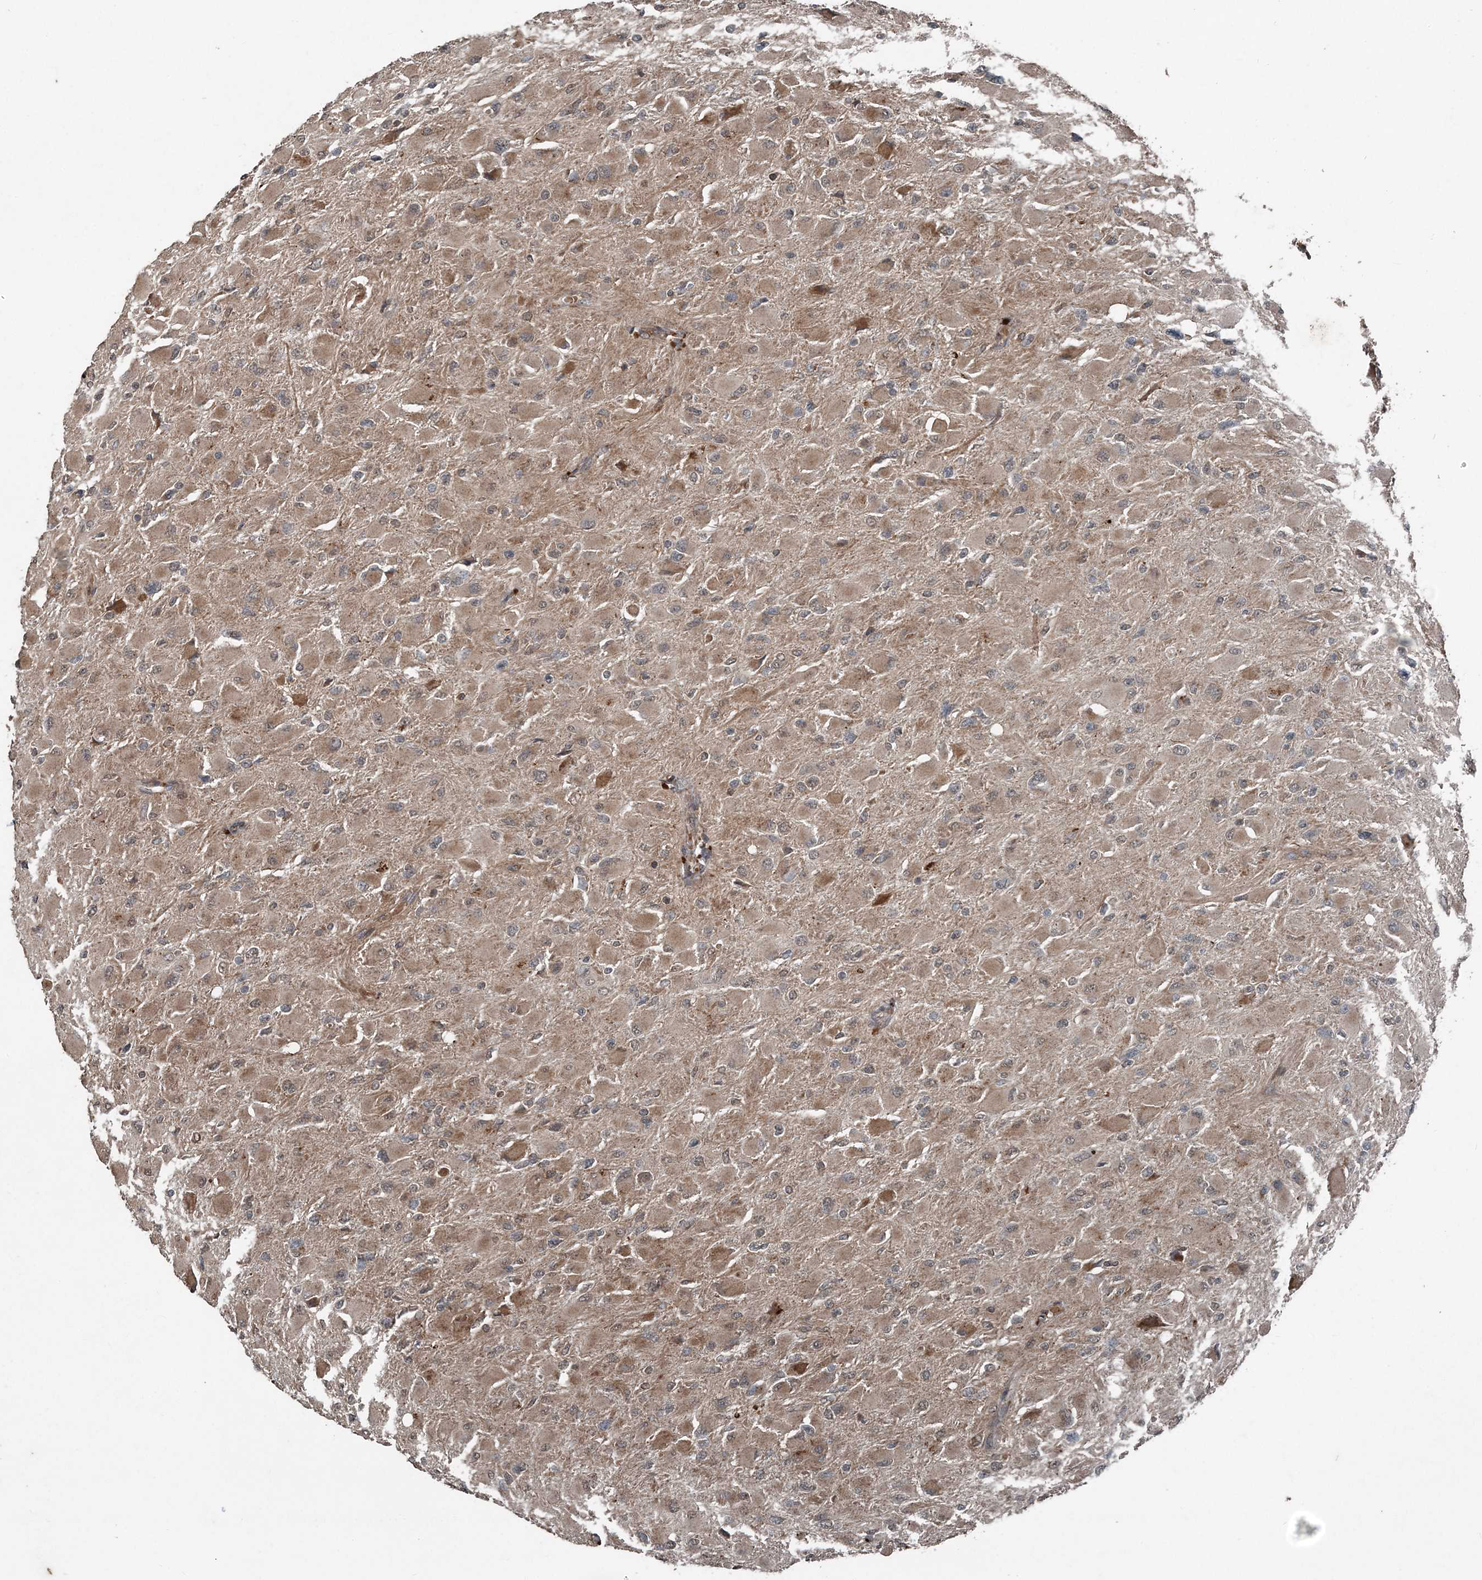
{"staining": {"intensity": "moderate", "quantity": ">75%", "location": "cytoplasmic/membranous"}, "tissue": "glioma", "cell_type": "Tumor cells", "image_type": "cancer", "snomed": [{"axis": "morphology", "description": "Glioma, malignant, High grade"}, {"axis": "topography", "description": "Cerebral cortex"}], "caption": "Immunohistochemistry (IHC) (DAB (3,3'-diaminobenzidine)) staining of human malignant glioma (high-grade) shows moderate cytoplasmic/membranous protein expression in approximately >75% of tumor cells.", "gene": "CFL1", "patient": {"sex": "female", "age": 36}}